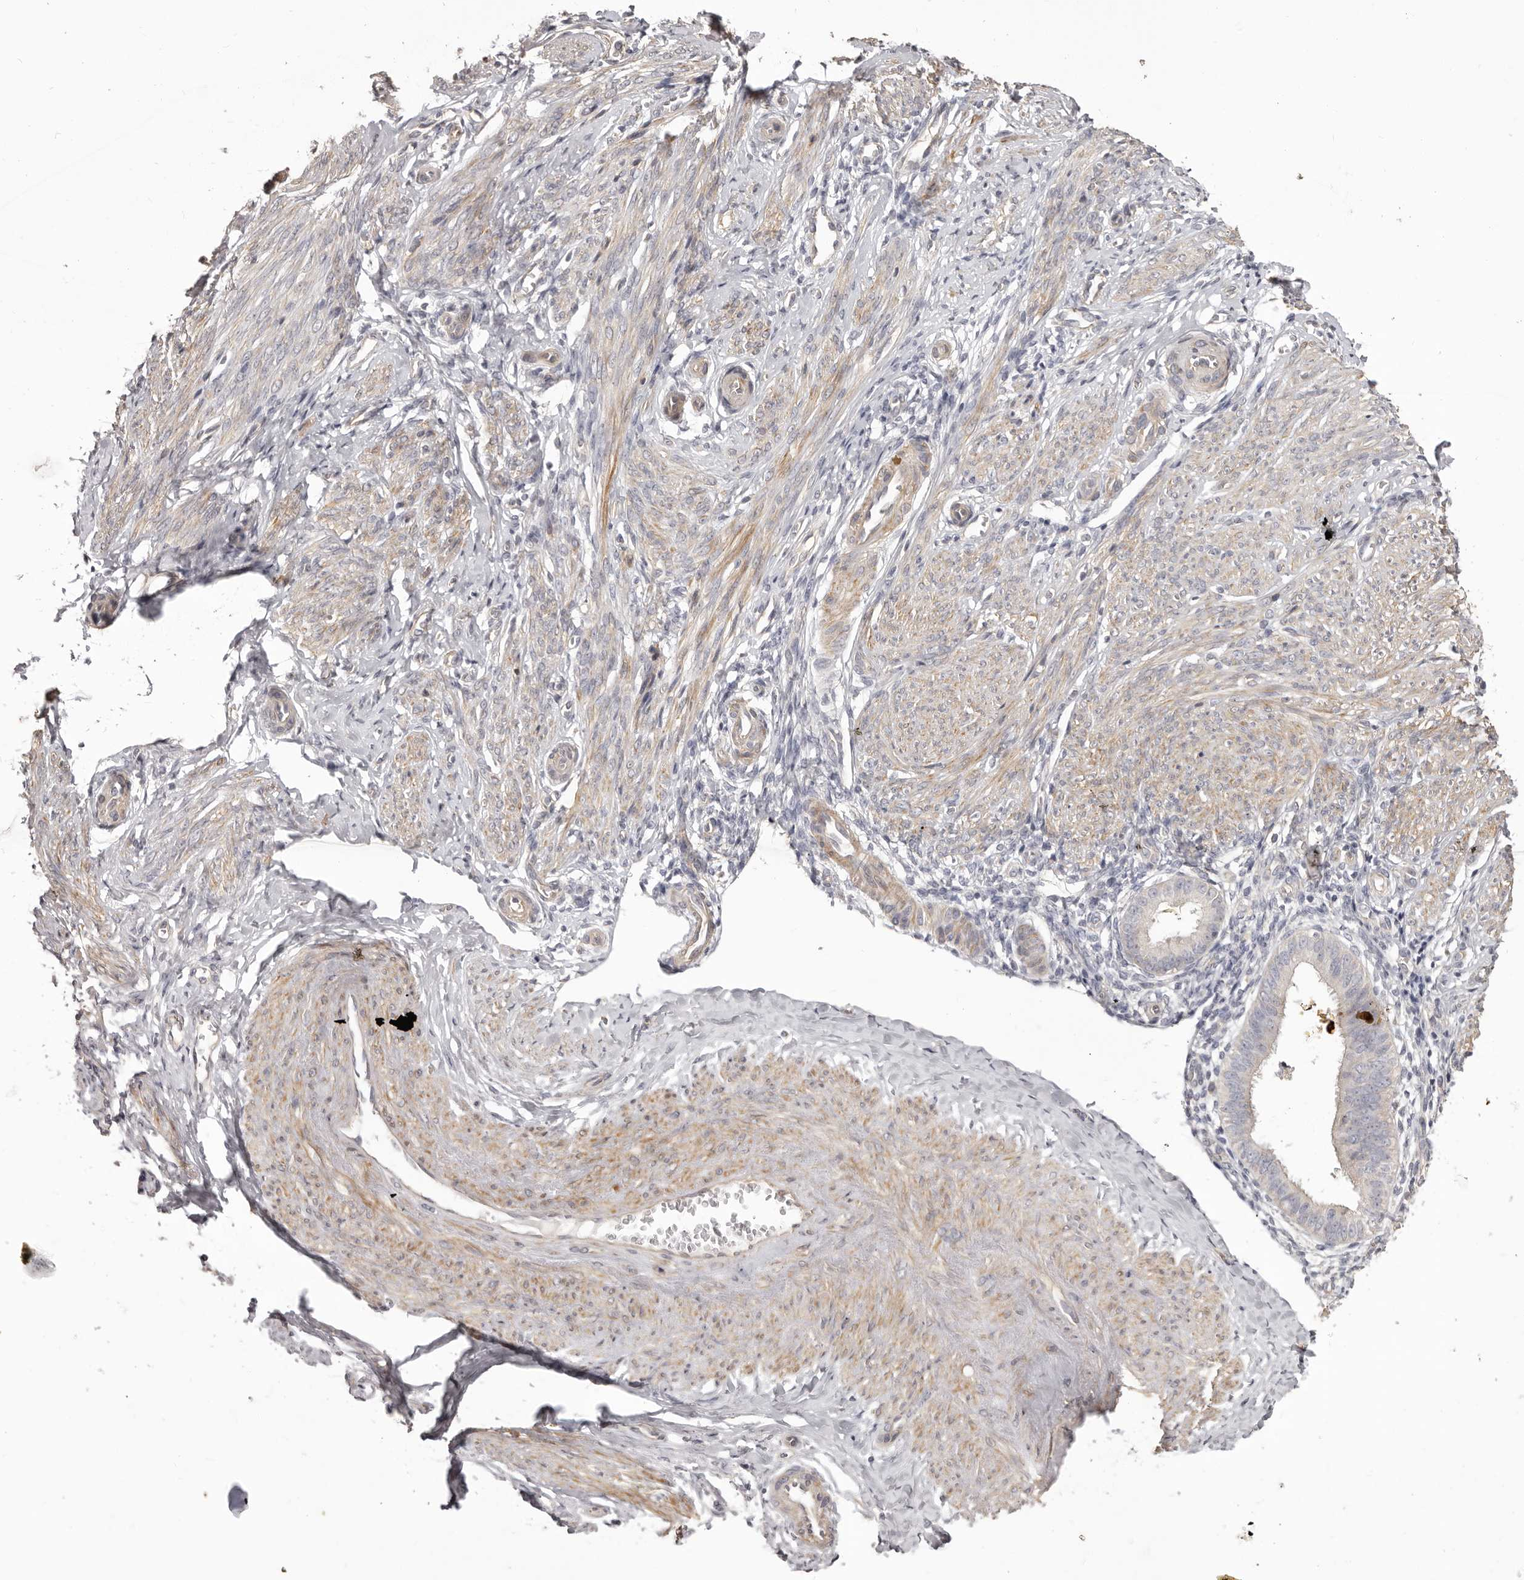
{"staining": {"intensity": "negative", "quantity": "none", "location": "none"}, "tissue": "endometrium", "cell_type": "Cells in endometrial stroma", "image_type": "normal", "snomed": [{"axis": "morphology", "description": "Normal tissue, NOS"}, {"axis": "topography", "description": "Uterus"}, {"axis": "topography", "description": "Endometrium"}], "caption": "Immunohistochemical staining of benign human endometrium displays no significant expression in cells in endometrial stroma. (DAB immunohistochemistry (IHC), high magnification).", "gene": "HRH1", "patient": {"sex": "female", "age": 48}}